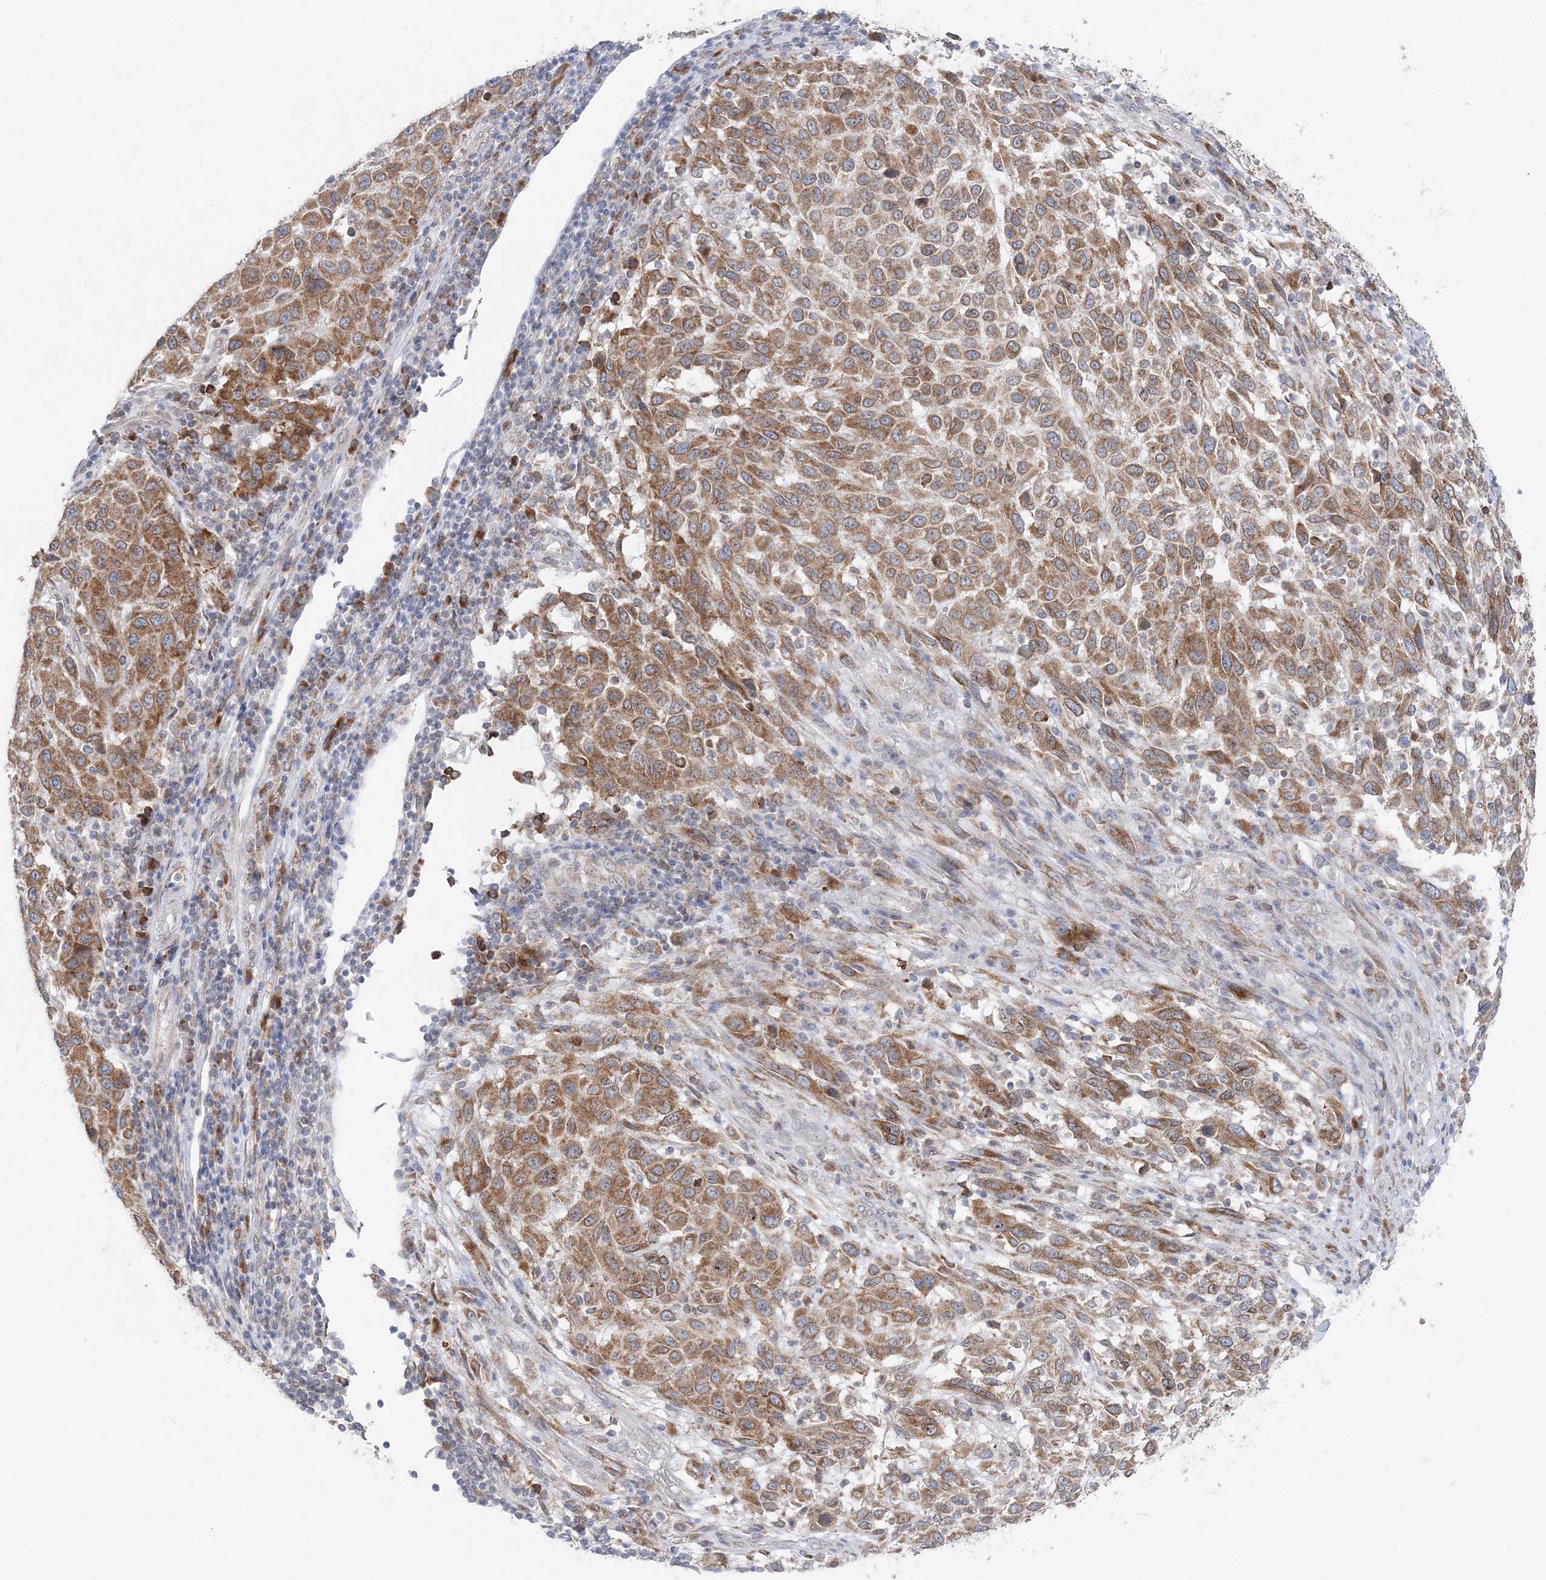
{"staining": {"intensity": "moderate", "quantity": ">75%", "location": "cytoplasmic/membranous"}, "tissue": "melanoma", "cell_type": "Tumor cells", "image_type": "cancer", "snomed": [{"axis": "morphology", "description": "Malignant melanoma, Metastatic site"}, {"axis": "topography", "description": "Lymph node"}], "caption": "The image displays a brown stain indicating the presence of a protein in the cytoplasmic/membranous of tumor cells in melanoma. The staining is performed using DAB brown chromogen to label protein expression. The nuclei are counter-stained blue using hematoxylin.", "gene": "TMED10", "patient": {"sex": "male", "age": 61}}